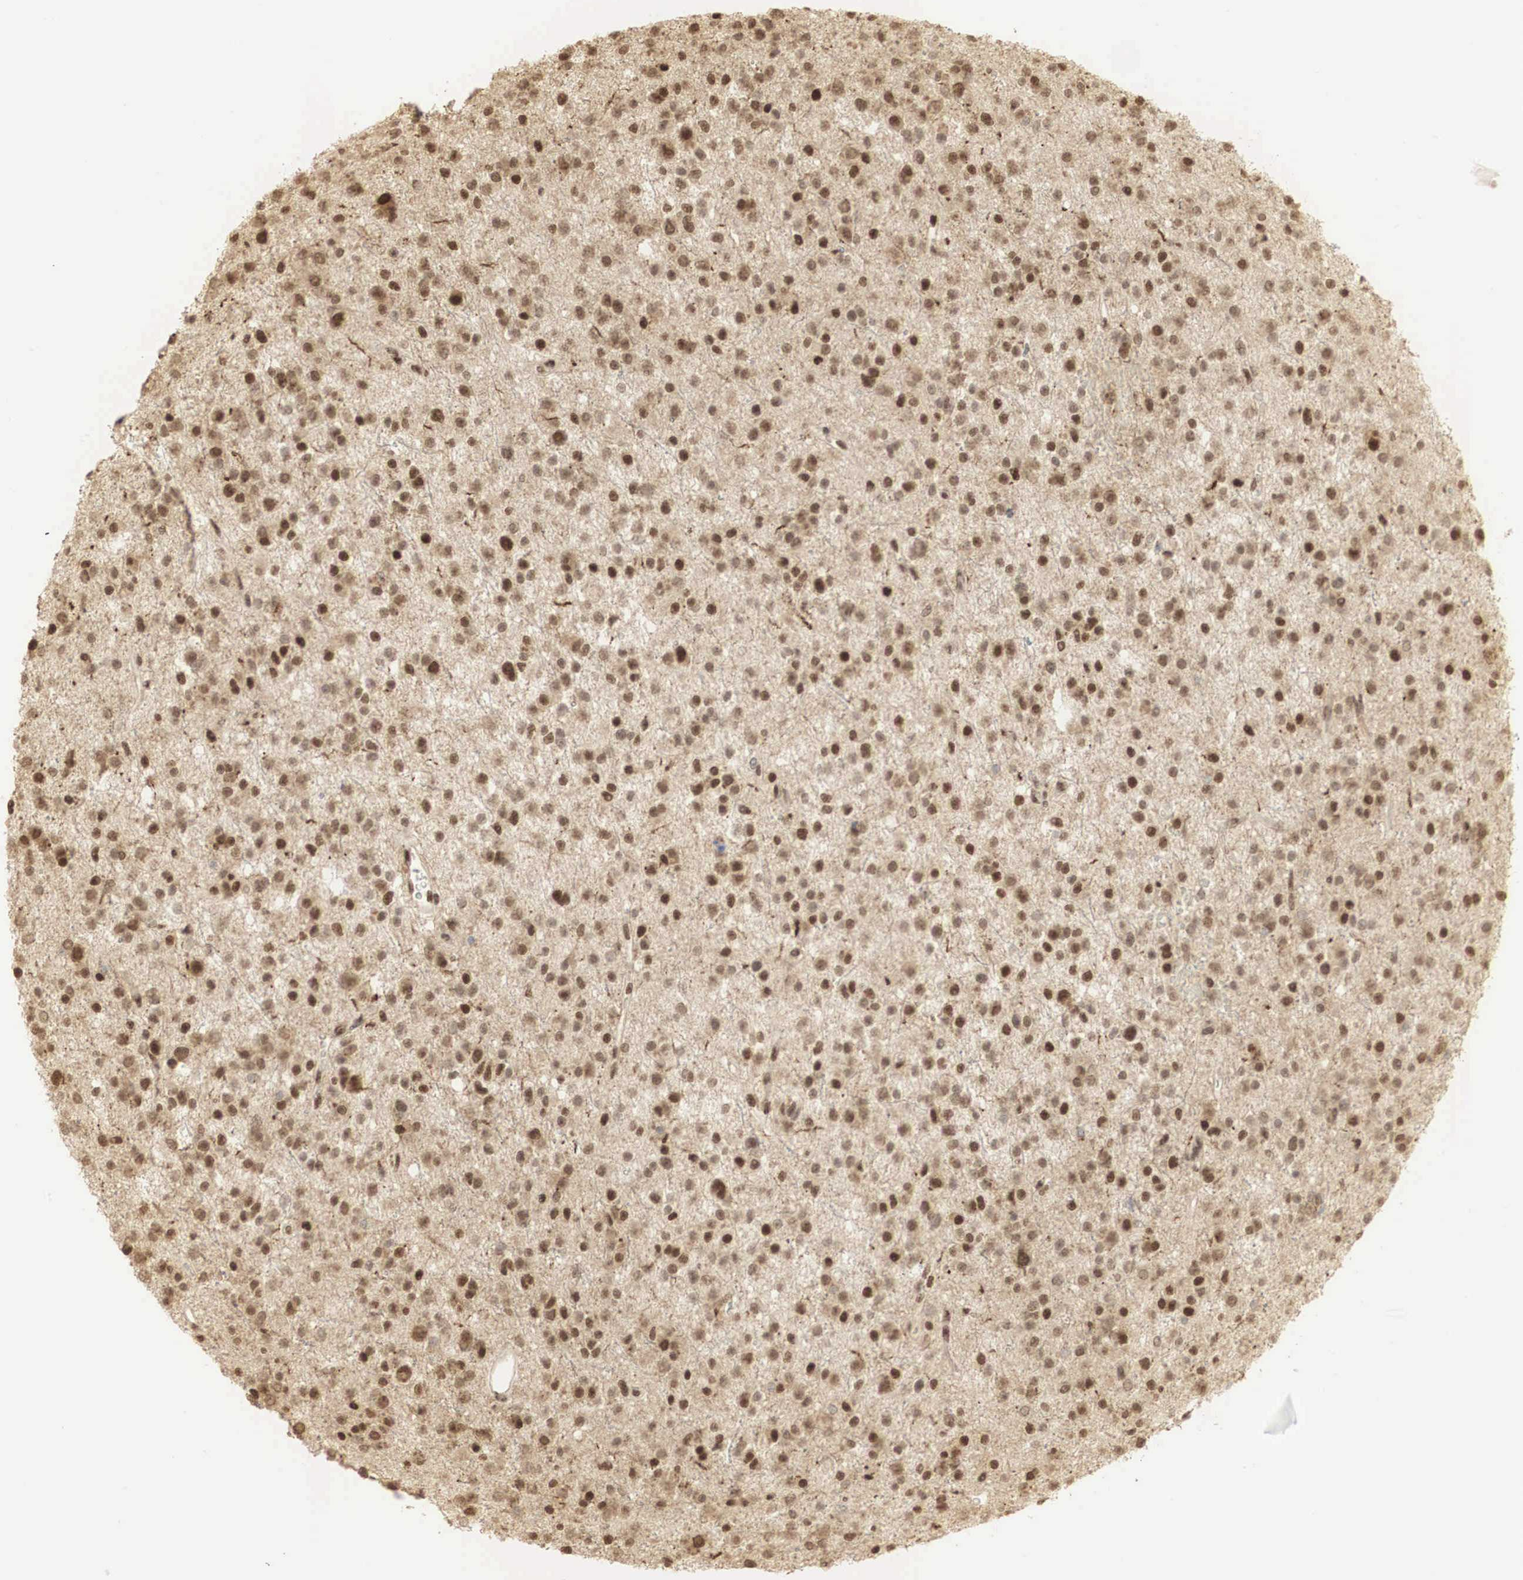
{"staining": {"intensity": "moderate", "quantity": ">75%", "location": "cytoplasmic/membranous,nuclear"}, "tissue": "glioma", "cell_type": "Tumor cells", "image_type": "cancer", "snomed": [{"axis": "morphology", "description": "Glioma, malignant, Low grade"}, {"axis": "topography", "description": "Brain"}], "caption": "Malignant glioma (low-grade) tissue demonstrates moderate cytoplasmic/membranous and nuclear positivity in approximately >75% of tumor cells, visualized by immunohistochemistry.", "gene": "RNF113A", "patient": {"sex": "female", "age": 36}}